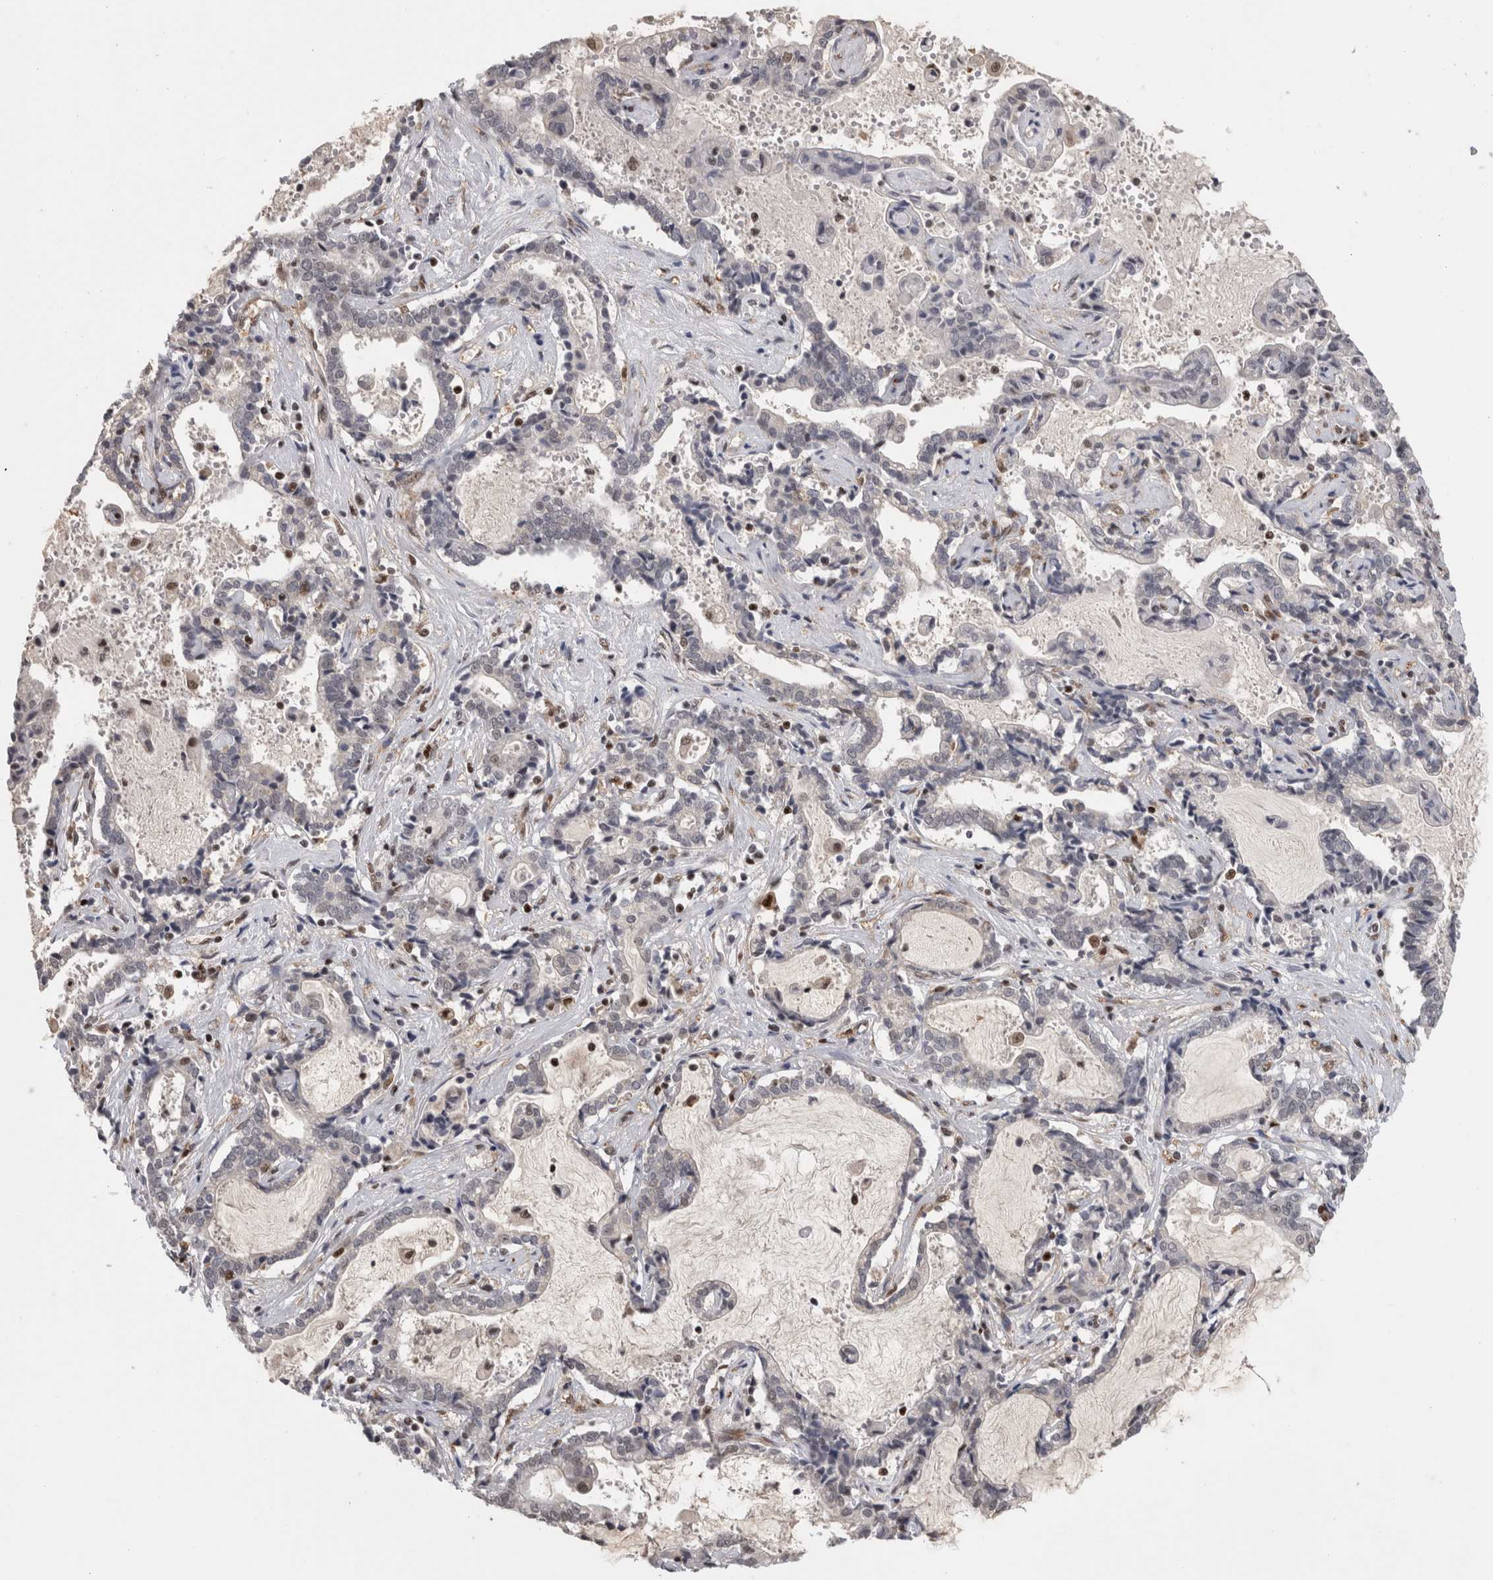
{"staining": {"intensity": "negative", "quantity": "none", "location": "none"}, "tissue": "liver cancer", "cell_type": "Tumor cells", "image_type": "cancer", "snomed": [{"axis": "morphology", "description": "Cholangiocarcinoma"}, {"axis": "topography", "description": "Liver"}], "caption": "Human liver cancer stained for a protein using immunohistochemistry (IHC) shows no expression in tumor cells.", "gene": "SRARP", "patient": {"sex": "male", "age": 57}}